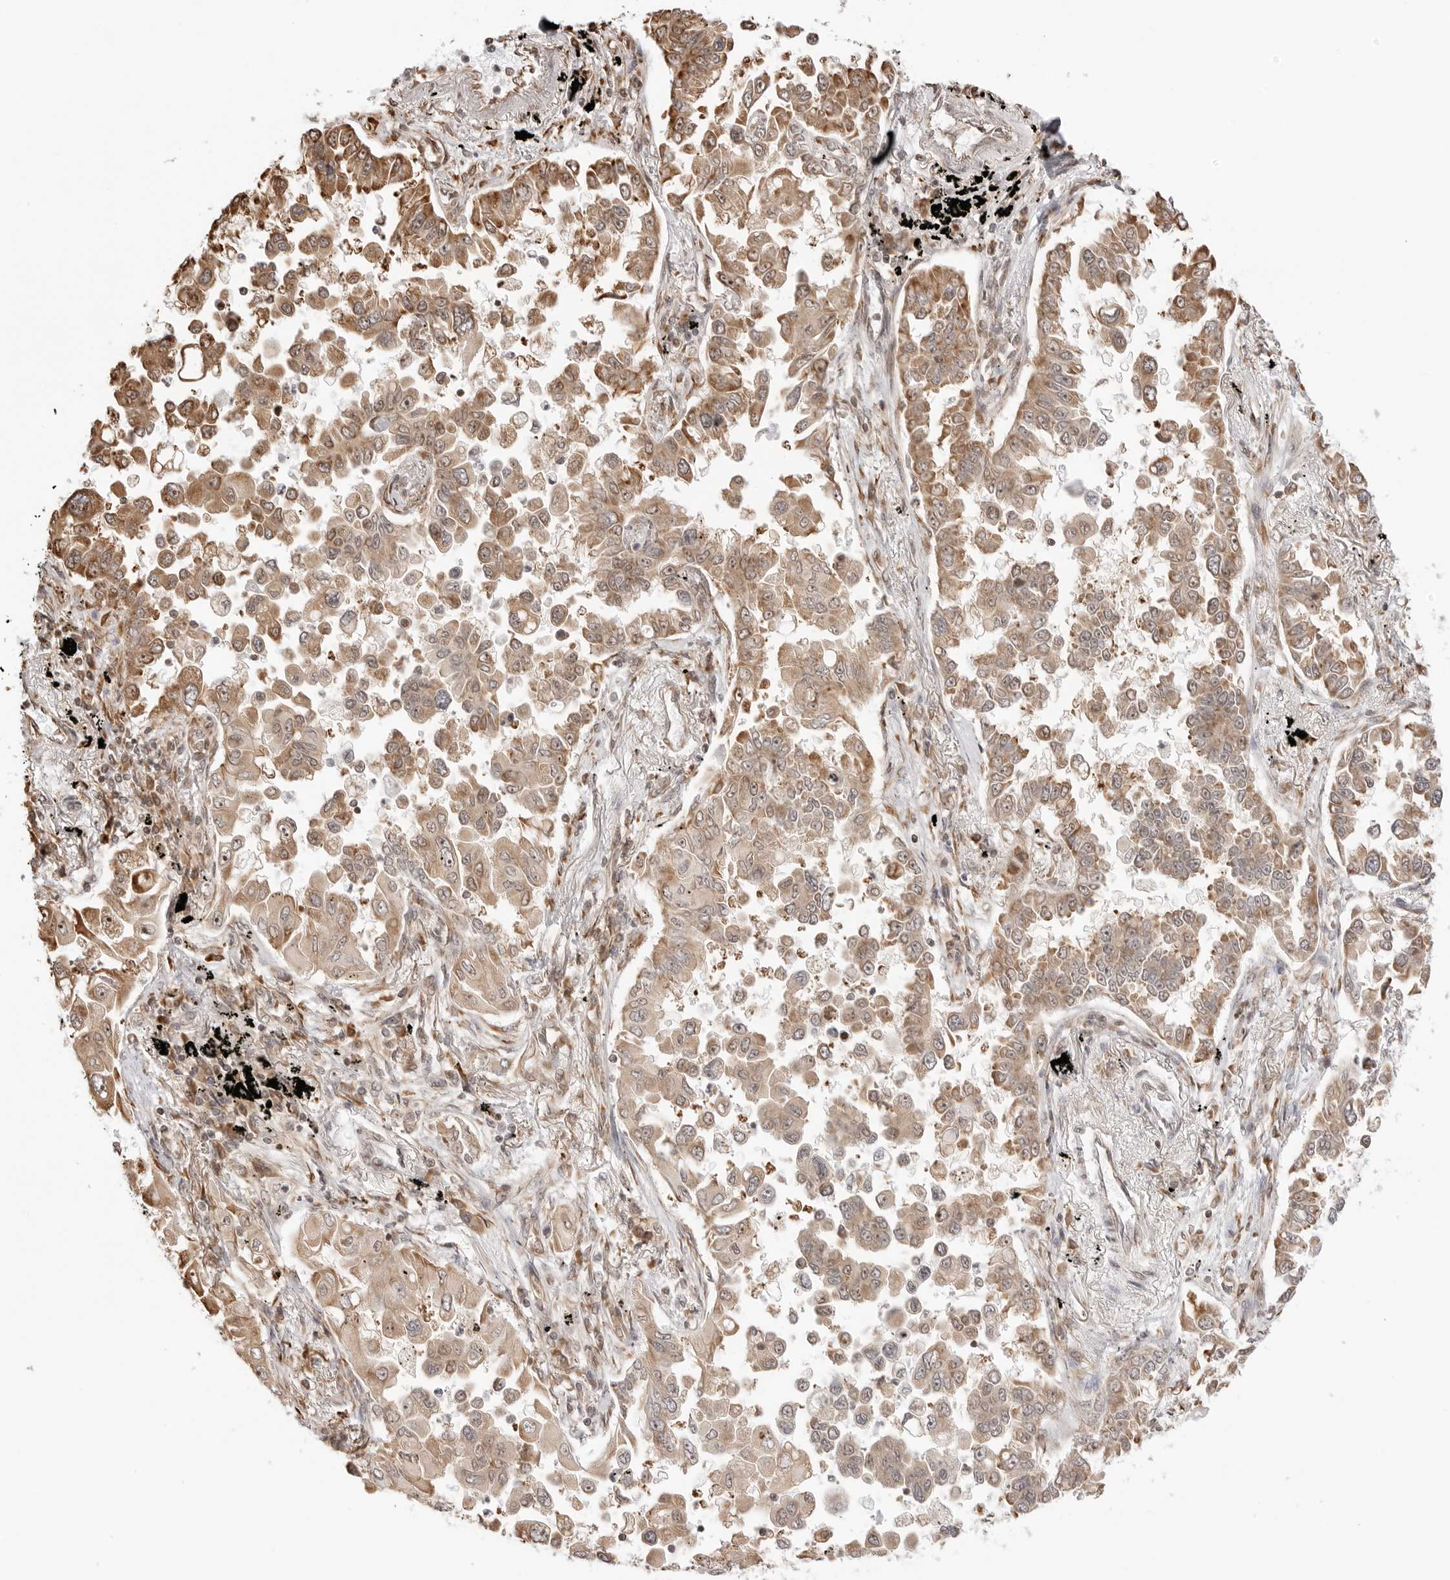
{"staining": {"intensity": "weak", "quantity": ">75%", "location": "cytoplasmic/membranous,nuclear"}, "tissue": "lung cancer", "cell_type": "Tumor cells", "image_type": "cancer", "snomed": [{"axis": "morphology", "description": "Adenocarcinoma, NOS"}, {"axis": "topography", "description": "Lung"}], "caption": "DAB (3,3'-diaminobenzidine) immunohistochemical staining of lung adenocarcinoma displays weak cytoplasmic/membranous and nuclear protein positivity in about >75% of tumor cells. (brown staining indicates protein expression, while blue staining denotes nuclei).", "gene": "FKBP14", "patient": {"sex": "female", "age": 67}}